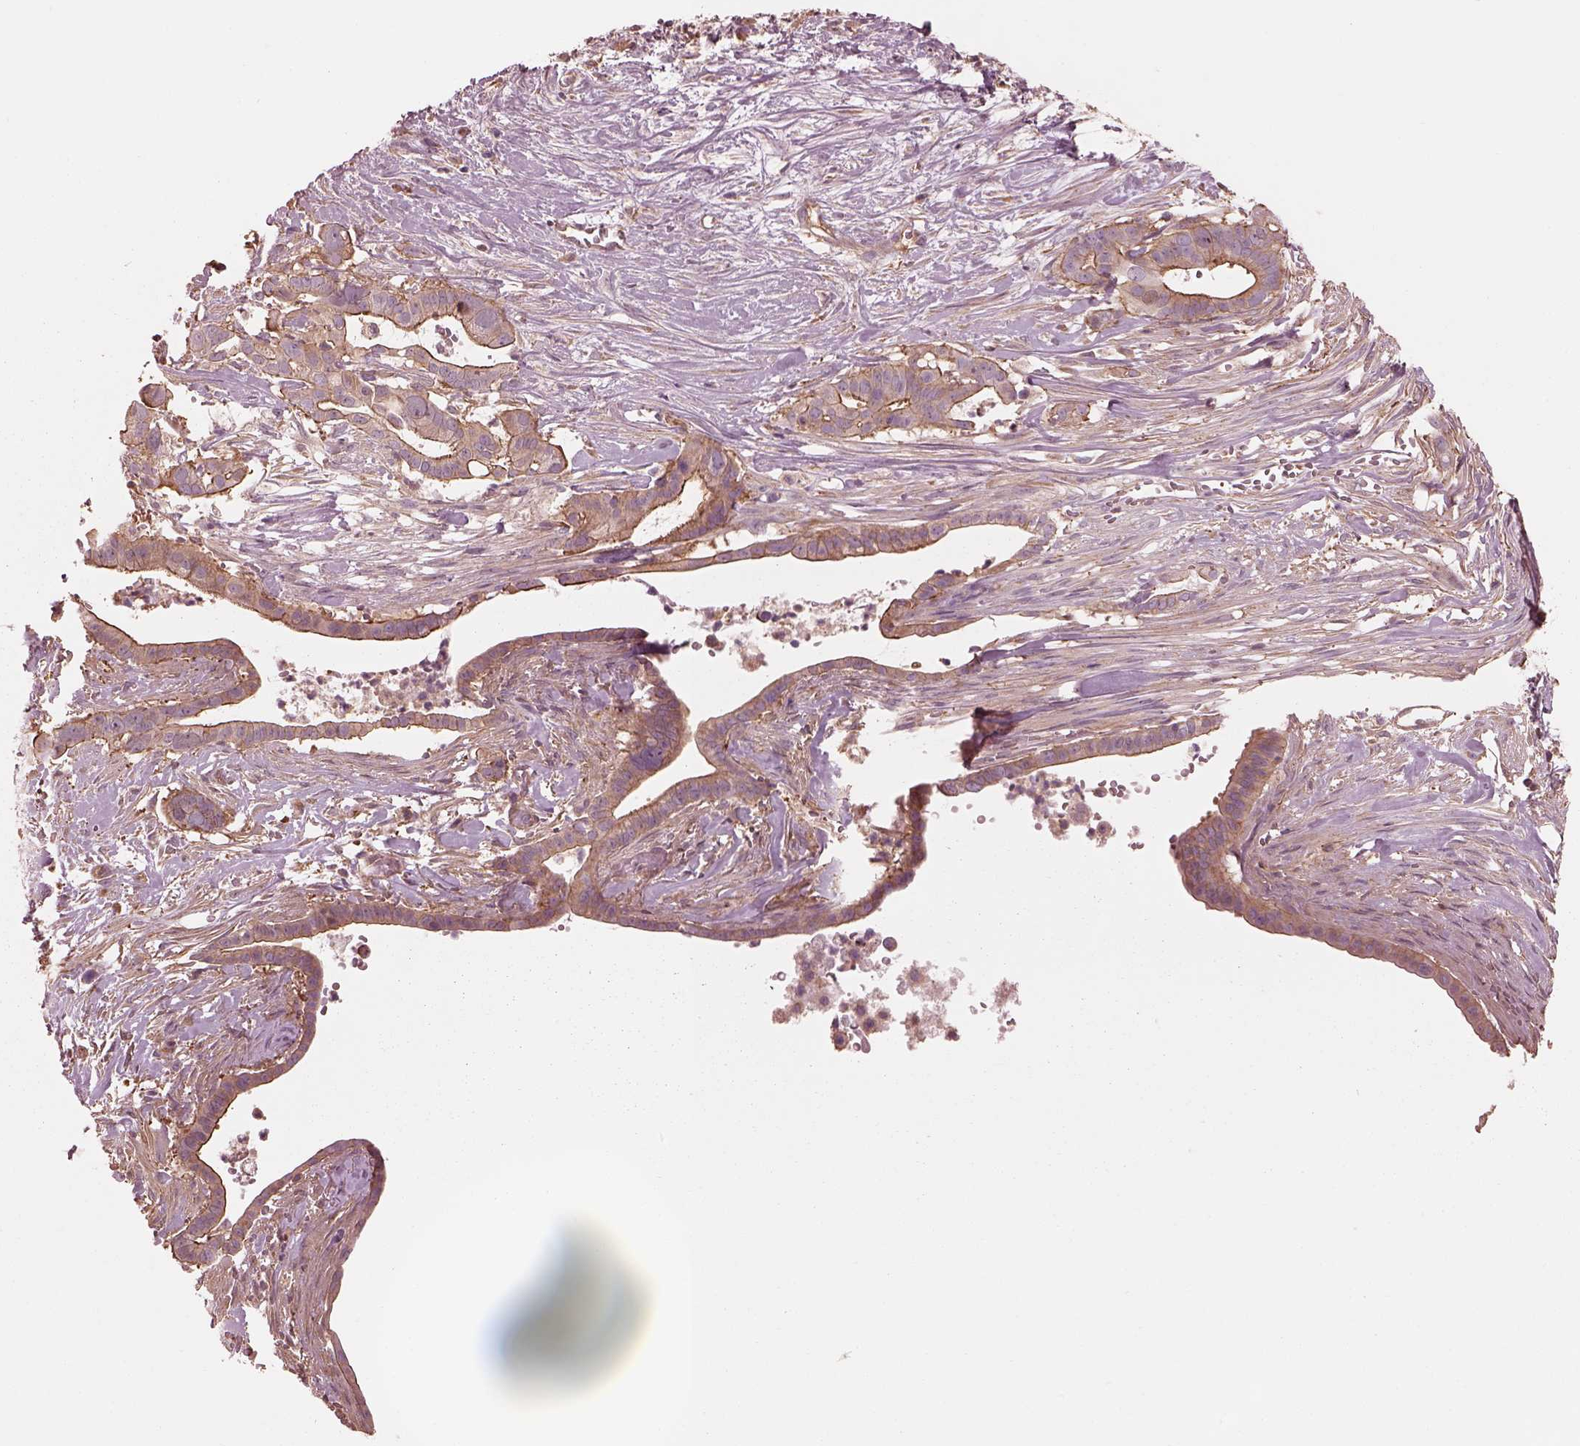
{"staining": {"intensity": "strong", "quantity": "25%-75%", "location": "cytoplasmic/membranous"}, "tissue": "pancreatic cancer", "cell_type": "Tumor cells", "image_type": "cancer", "snomed": [{"axis": "morphology", "description": "Adenocarcinoma, NOS"}, {"axis": "topography", "description": "Pancreas"}], "caption": "Adenocarcinoma (pancreatic) stained with immunohistochemistry exhibits strong cytoplasmic/membranous expression in approximately 25%-75% of tumor cells.", "gene": "STK33", "patient": {"sex": "male", "age": 61}}